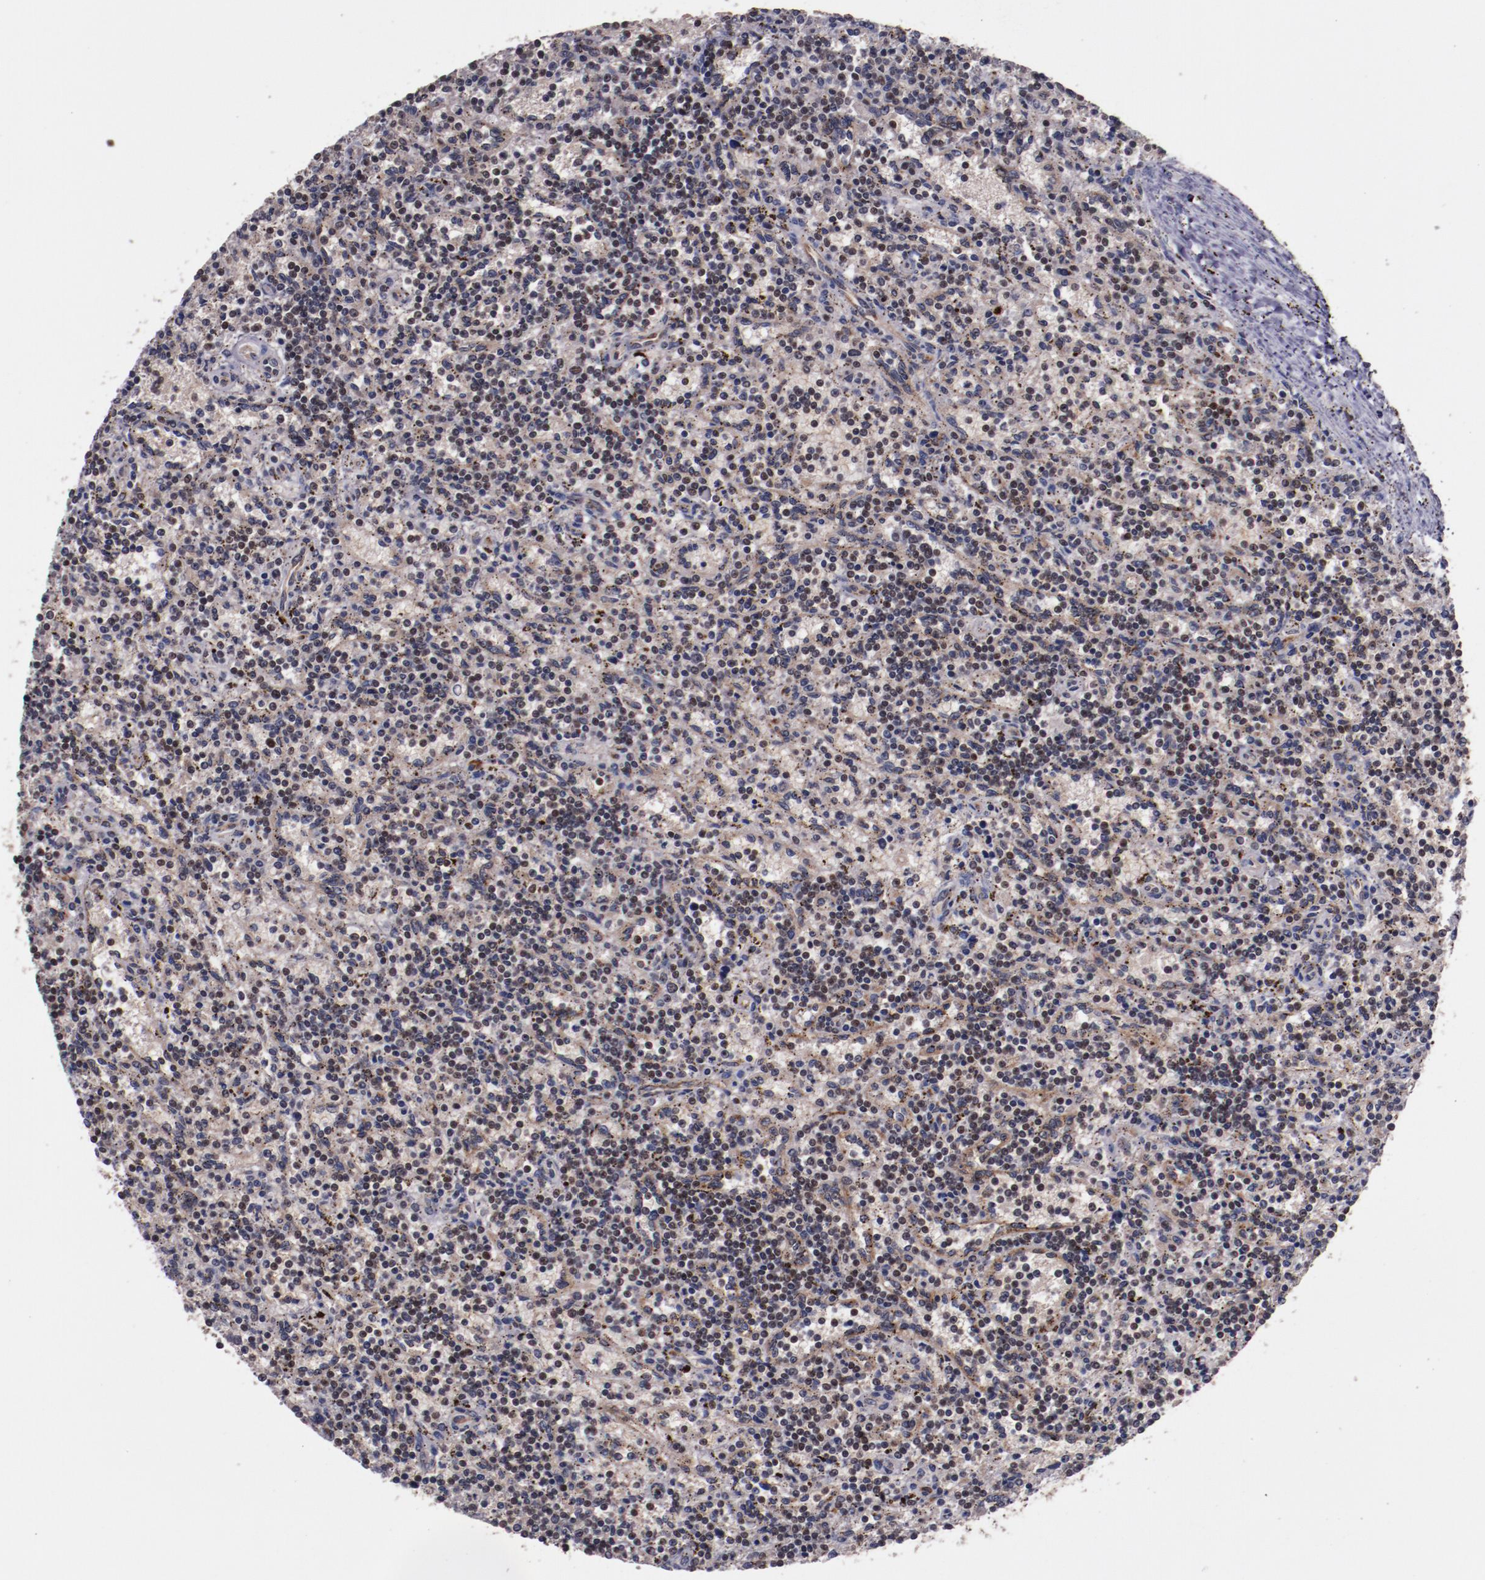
{"staining": {"intensity": "weak", "quantity": "<25%", "location": "nuclear"}, "tissue": "lymphoma", "cell_type": "Tumor cells", "image_type": "cancer", "snomed": [{"axis": "morphology", "description": "Malignant lymphoma, non-Hodgkin's type, Low grade"}, {"axis": "topography", "description": "Spleen"}], "caption": "There is no significant expression in tumor cells of malignant lymphoma, non-Hodgkin's type (low-grade).", "gene": "CHEK2", "patient": {"sex": "male", "age": 73}}